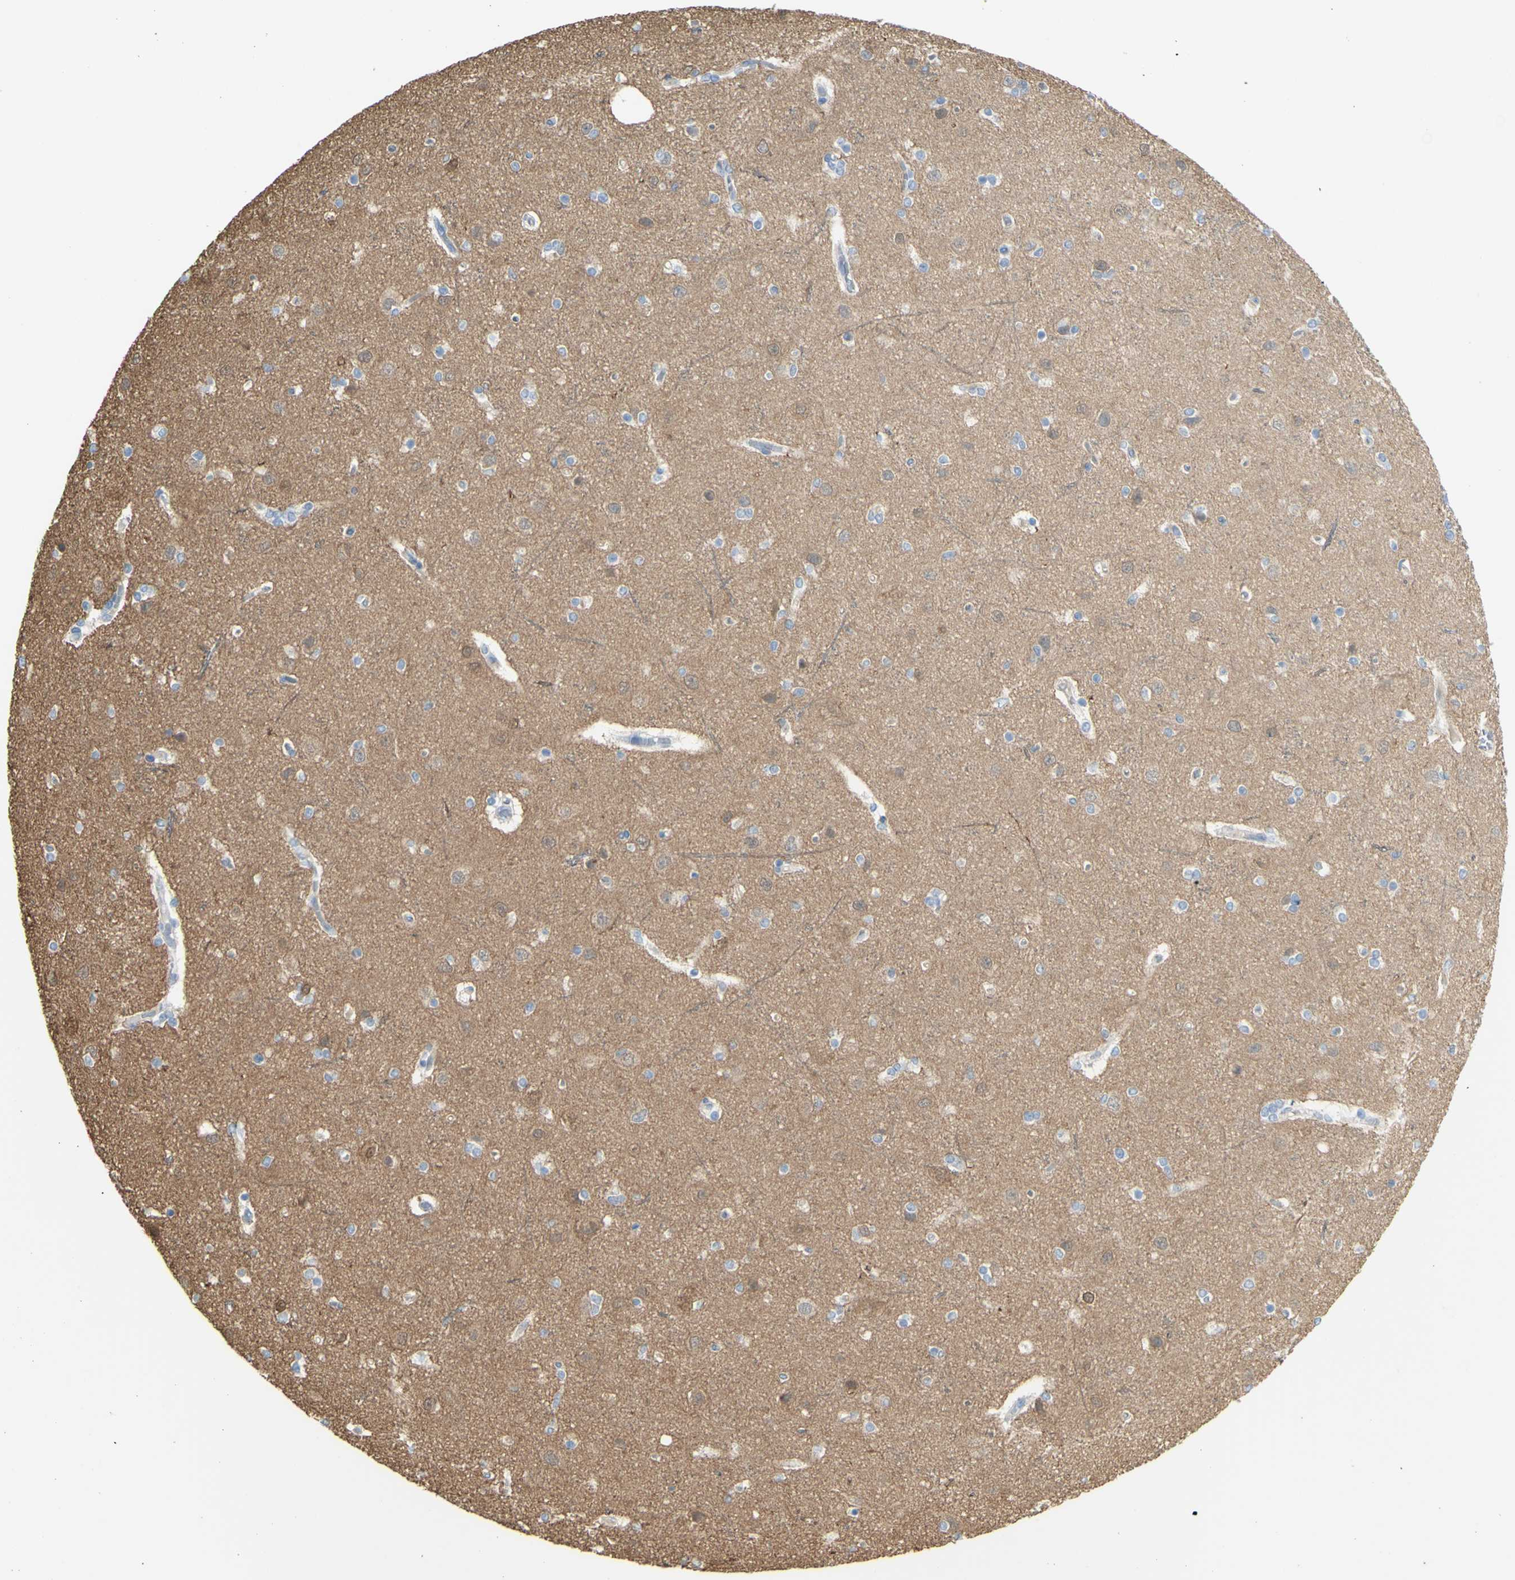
{"staining": {"intensity": "negative", "quantity": "none", "location": "none"}, "tissue": "cerebral cortex", "cell_type": "Endothelial cells", "image_type": "normal", "snomed": [{"axis": "morphology", "description": "Normal tissue, NOS"}, {"axis": "topography", "description": "Cerebral cortex"}], "caption": "Image shows no protein positivity in endothelial cells of unremarkable cerebral cortex. Brightfield microscopy of immunohistochemistry (IHC) stained with DAB (3,3'-diaminobenzidine) (brown) and hematoxylin (blue), captured at high magnification.", "gene": "TSPAN1", "patient": {"sex": "female", "age": 54}}